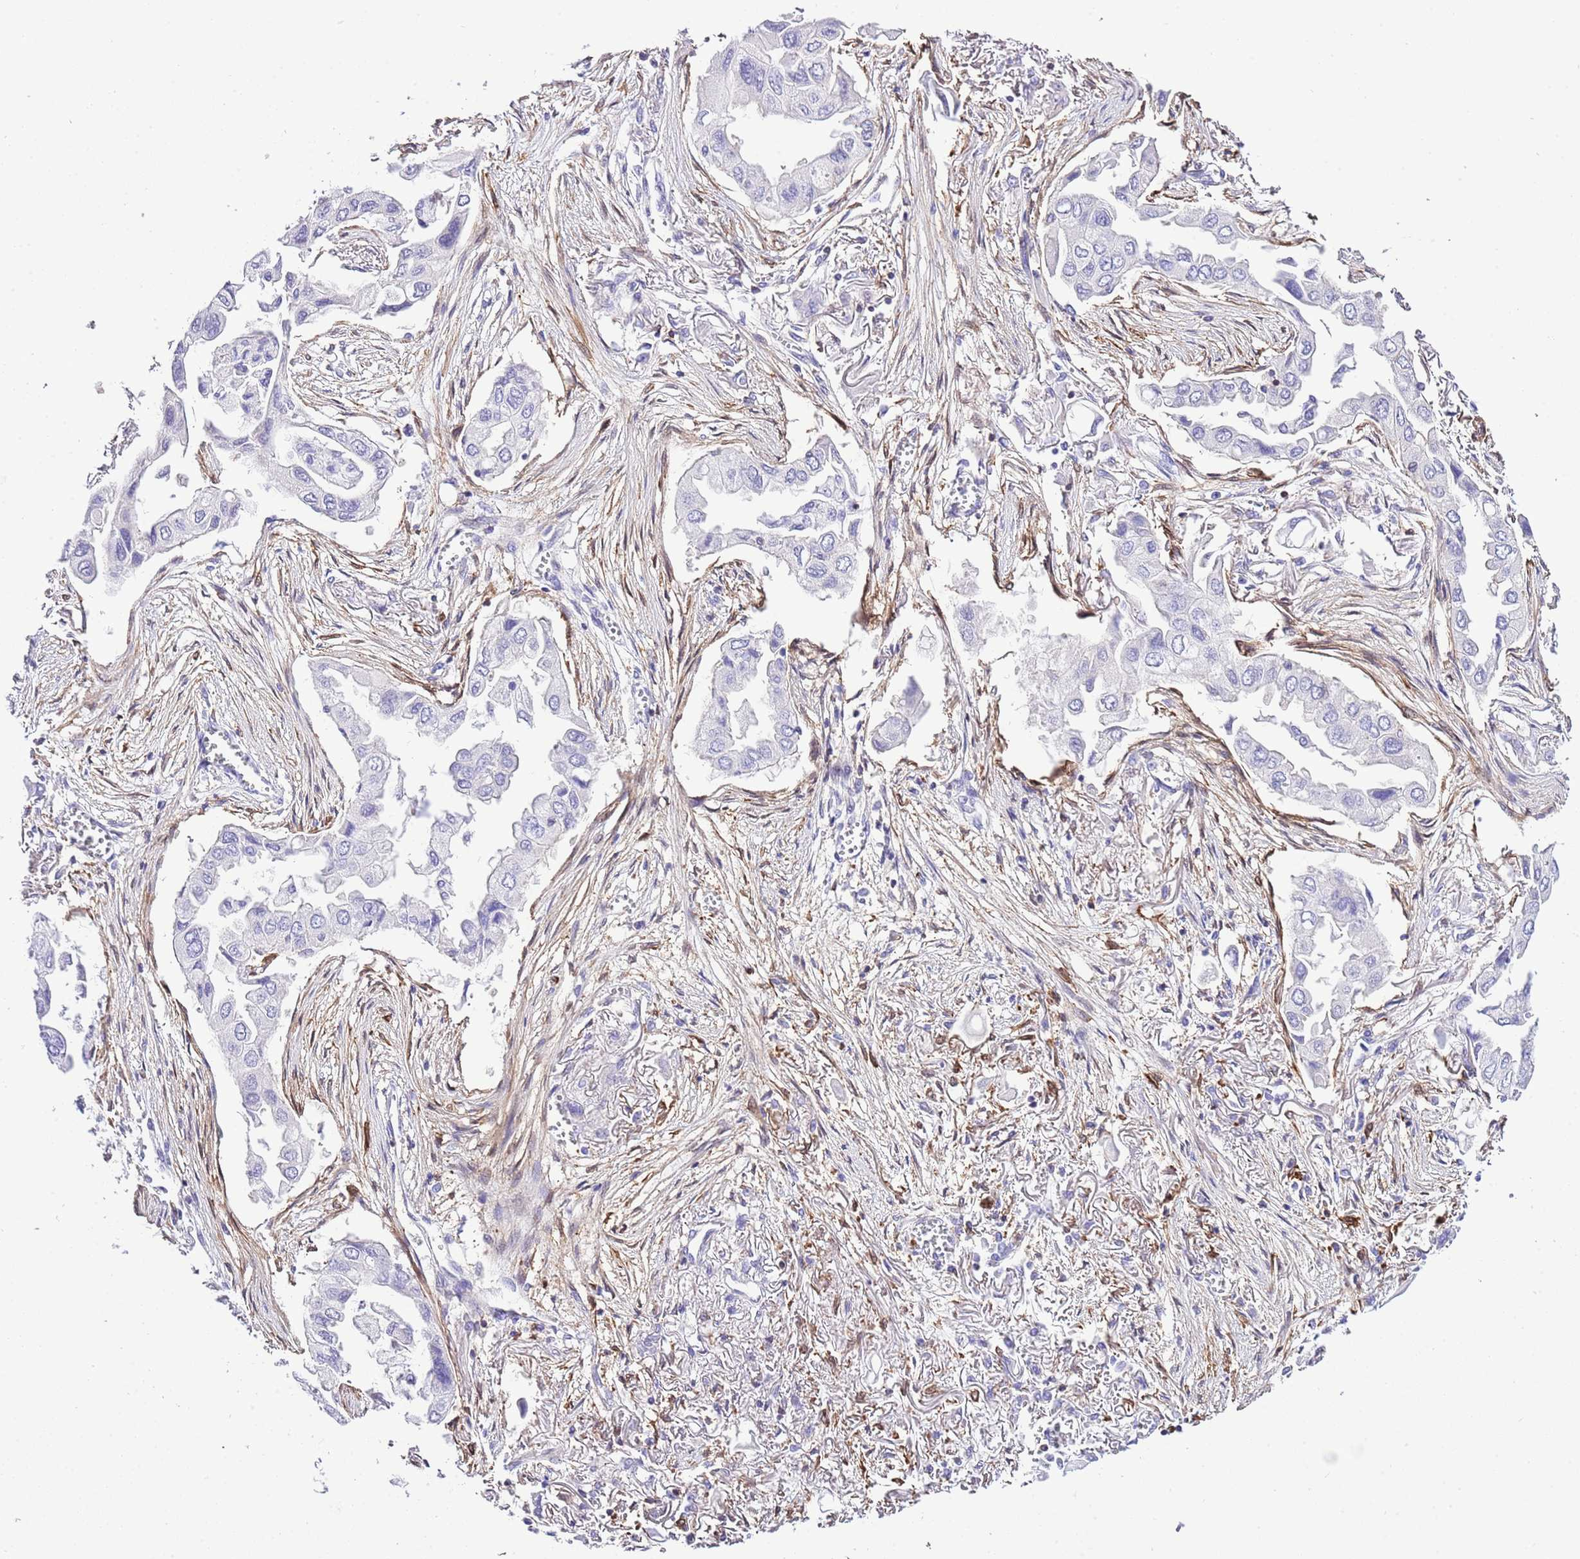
{"staining": {"intensity": "negative", "quantity": "none", "location": "none"}, "tissue": "lung cancer", "cell_type": "Tumor cells", "image_type": "cancer", "snomed": [{"axis": "morphology", "description": "Adenocarcinoma, NOS"}, {"axis": "topography", "description": "Lung"}], "caption": "Immunohistochemistry (IHC) of lung cancer reveals no positivity in tumor cells. (DAB immunohistochemistry with hematoxylin counter stain).", "gene": "CNN2", "patient": {"sex": "female", "age": 76}}